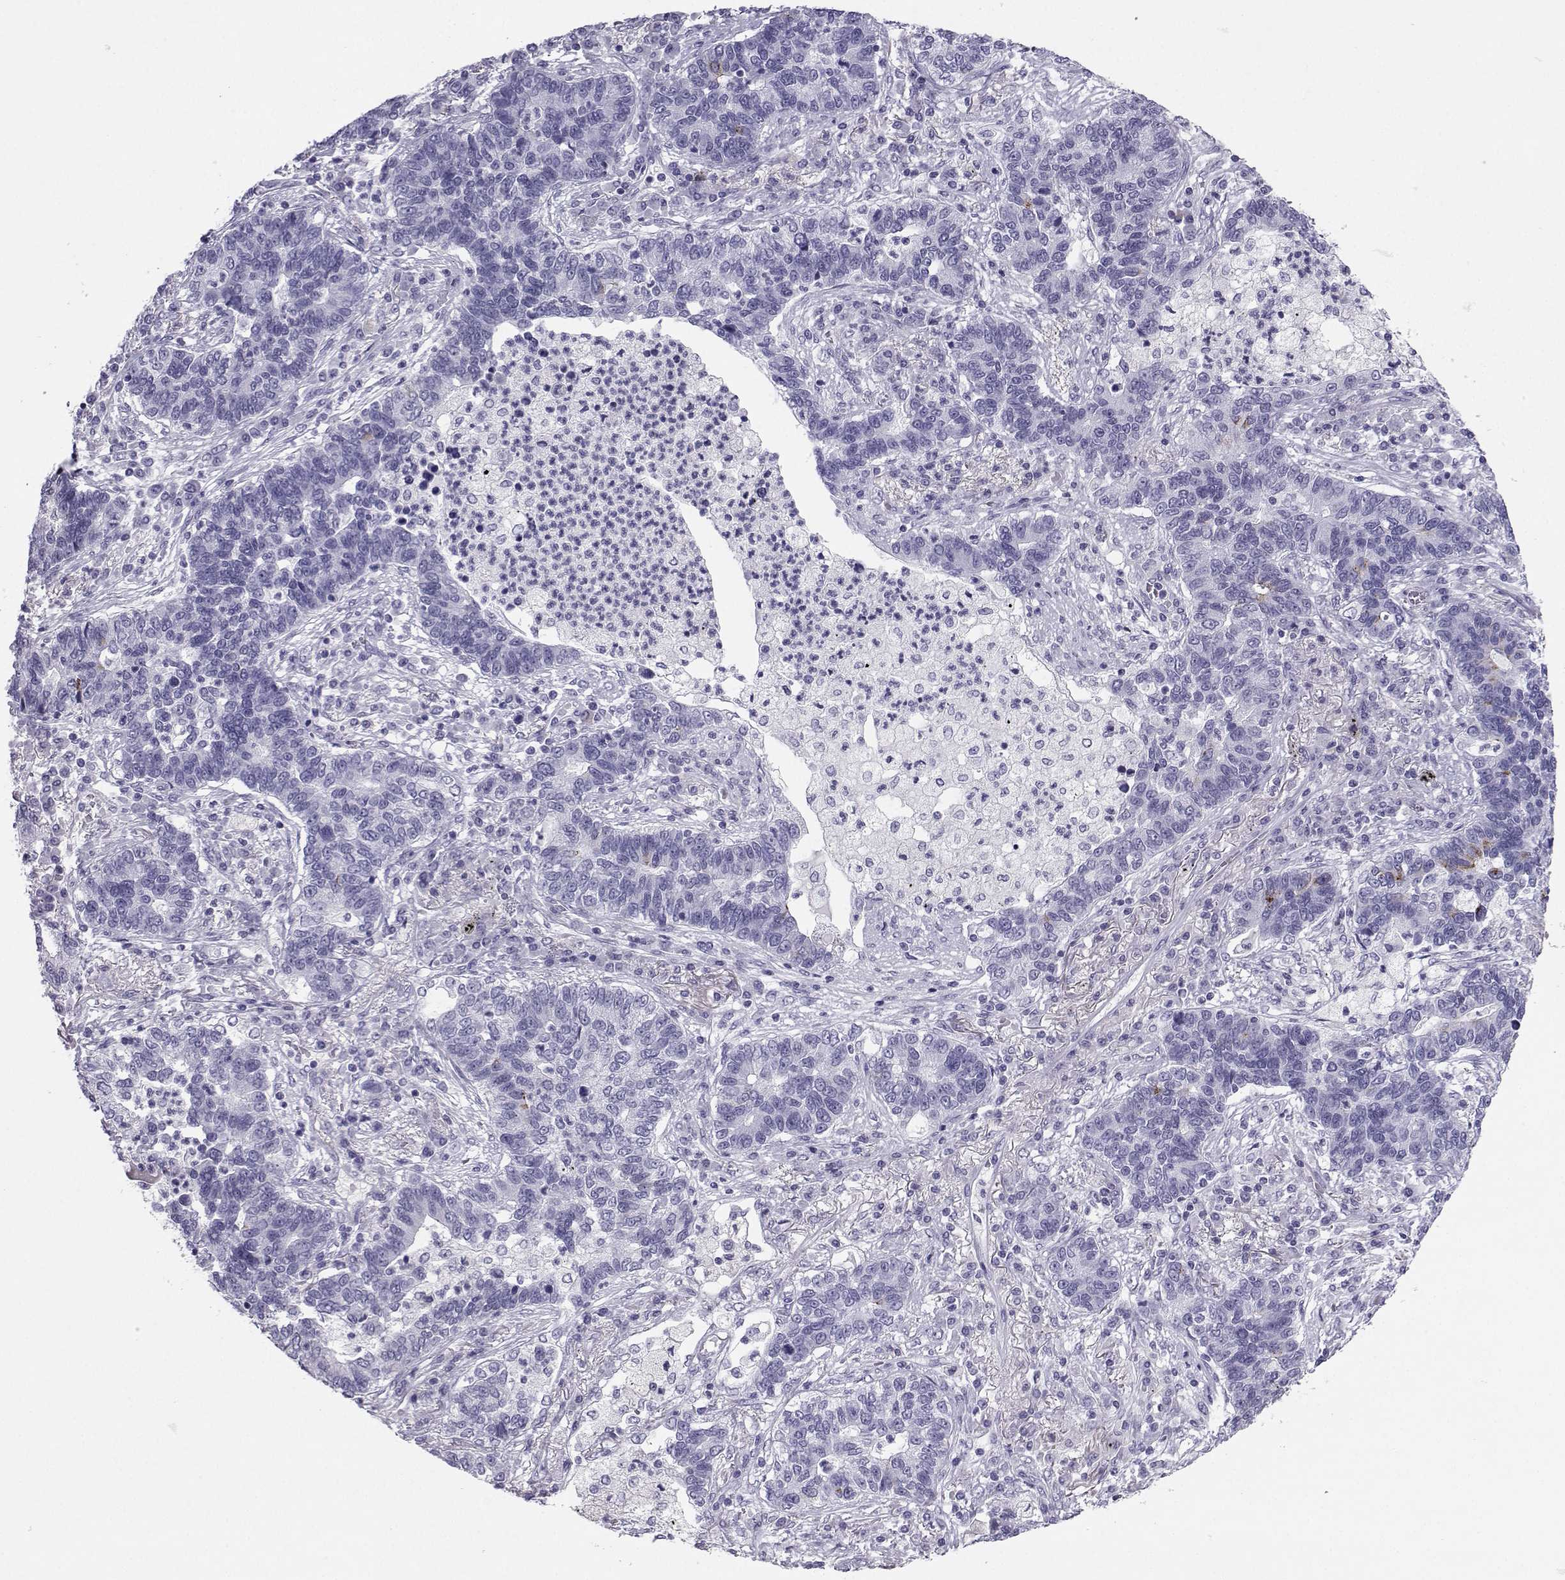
{"staining": {"intensity": "negative", "quantity": "none", "location": "none"}, "tissue": "lung cancer", "cell_type": "Tumor cells", "image_type": "cancer", "snomed": [{"axis": "morphology", "description": "Adenocarcinoma, NOS"}, {"axis": "topography", "description": "Lung"}], "caption": "Tumor cells show no significant staining in adenocarcinoma (lung).", "gene": "SST", "patient": {"sex": "female", "age": 57}}